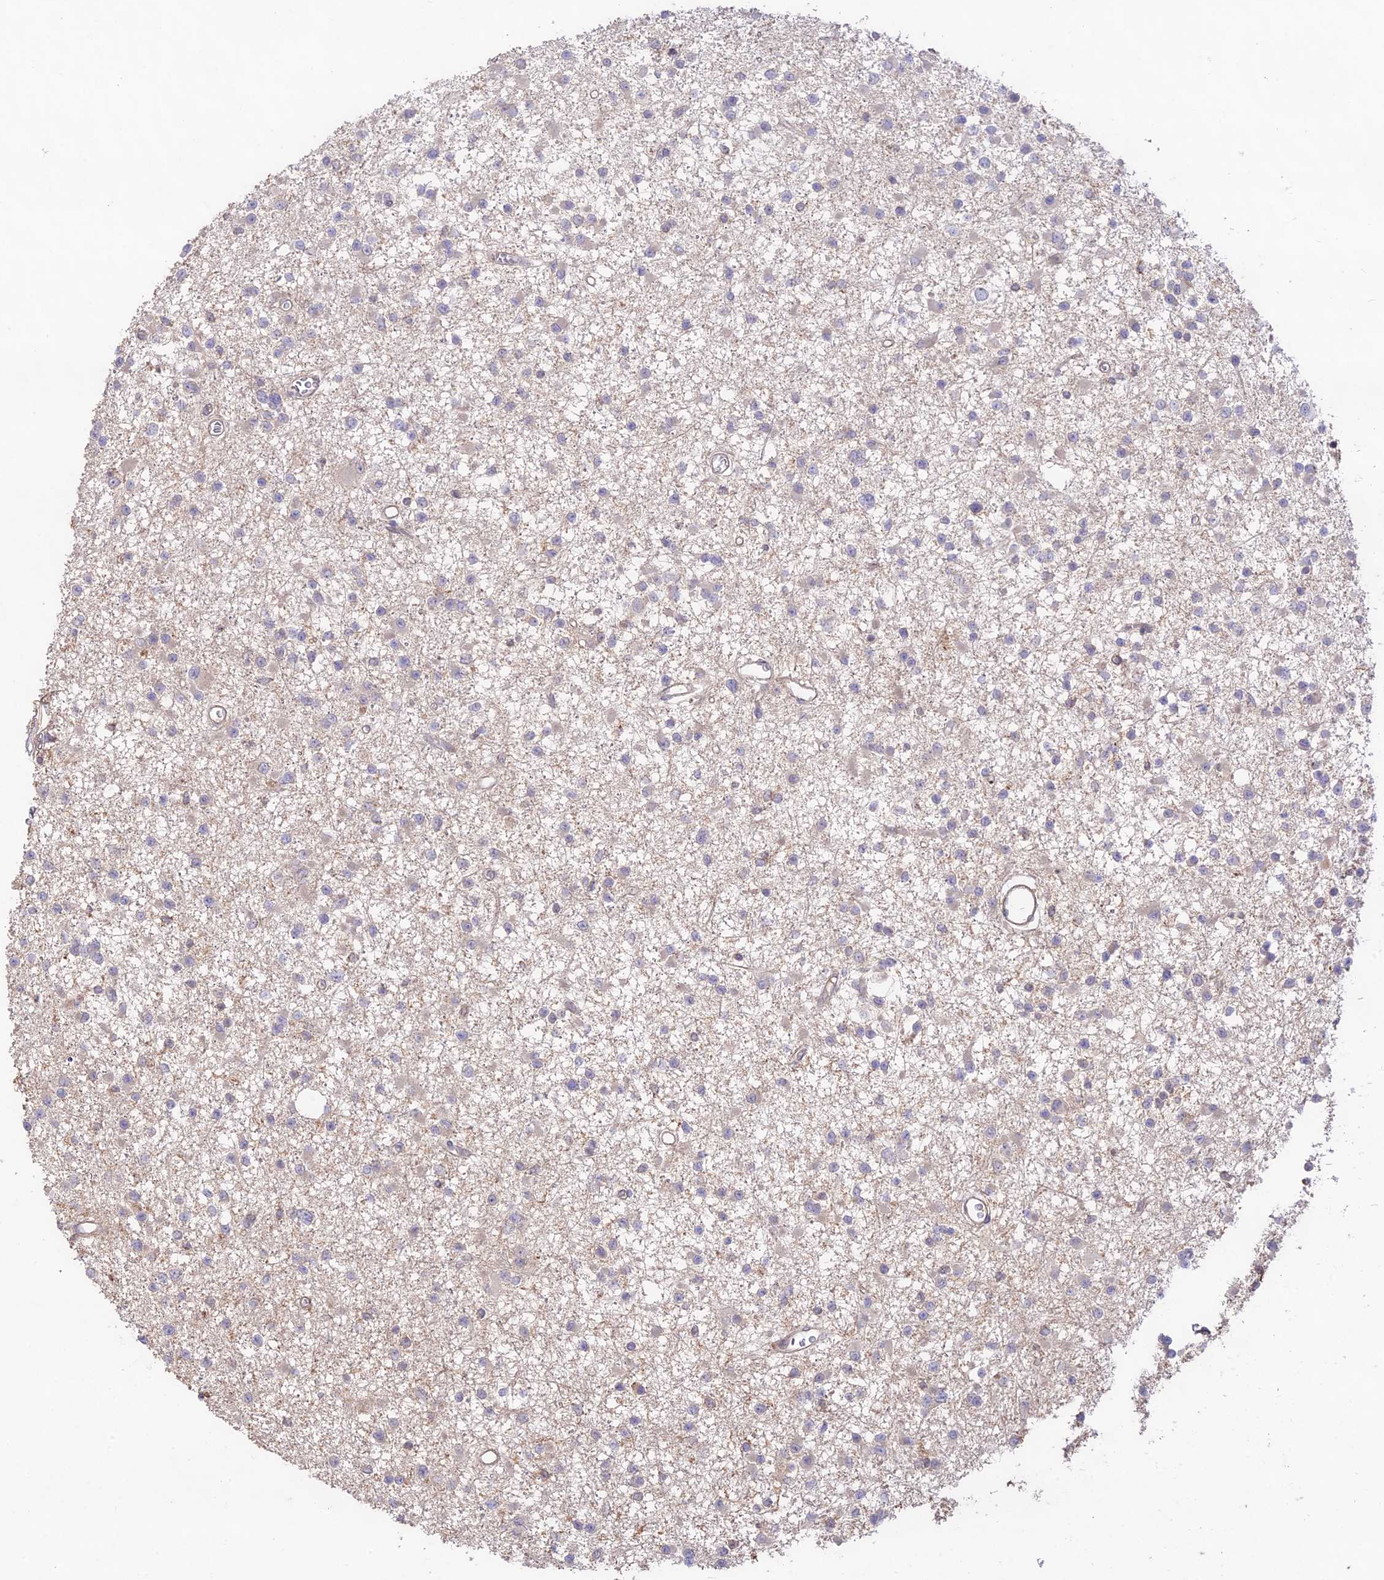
{"staining": {"intensity": "negative", "quantity": "none", "location": "none"}, "tissue": "glioma", "cell_type": "Tumor cells", "image_type": "cancer", "snomed": [{"axis": "morphology", "description": "Glioma, malignant, Low grade"}, {"axis": "topography", "description": "Brain"}], "caption": "High power microscopy image of an immunohistochemistry (IHC) histopathology image of malignant glioma (low-grade), revealing no significant staining in tumor cells.", "gene": "CLCF1", "patient": {"sex": "female", "age": 22}}